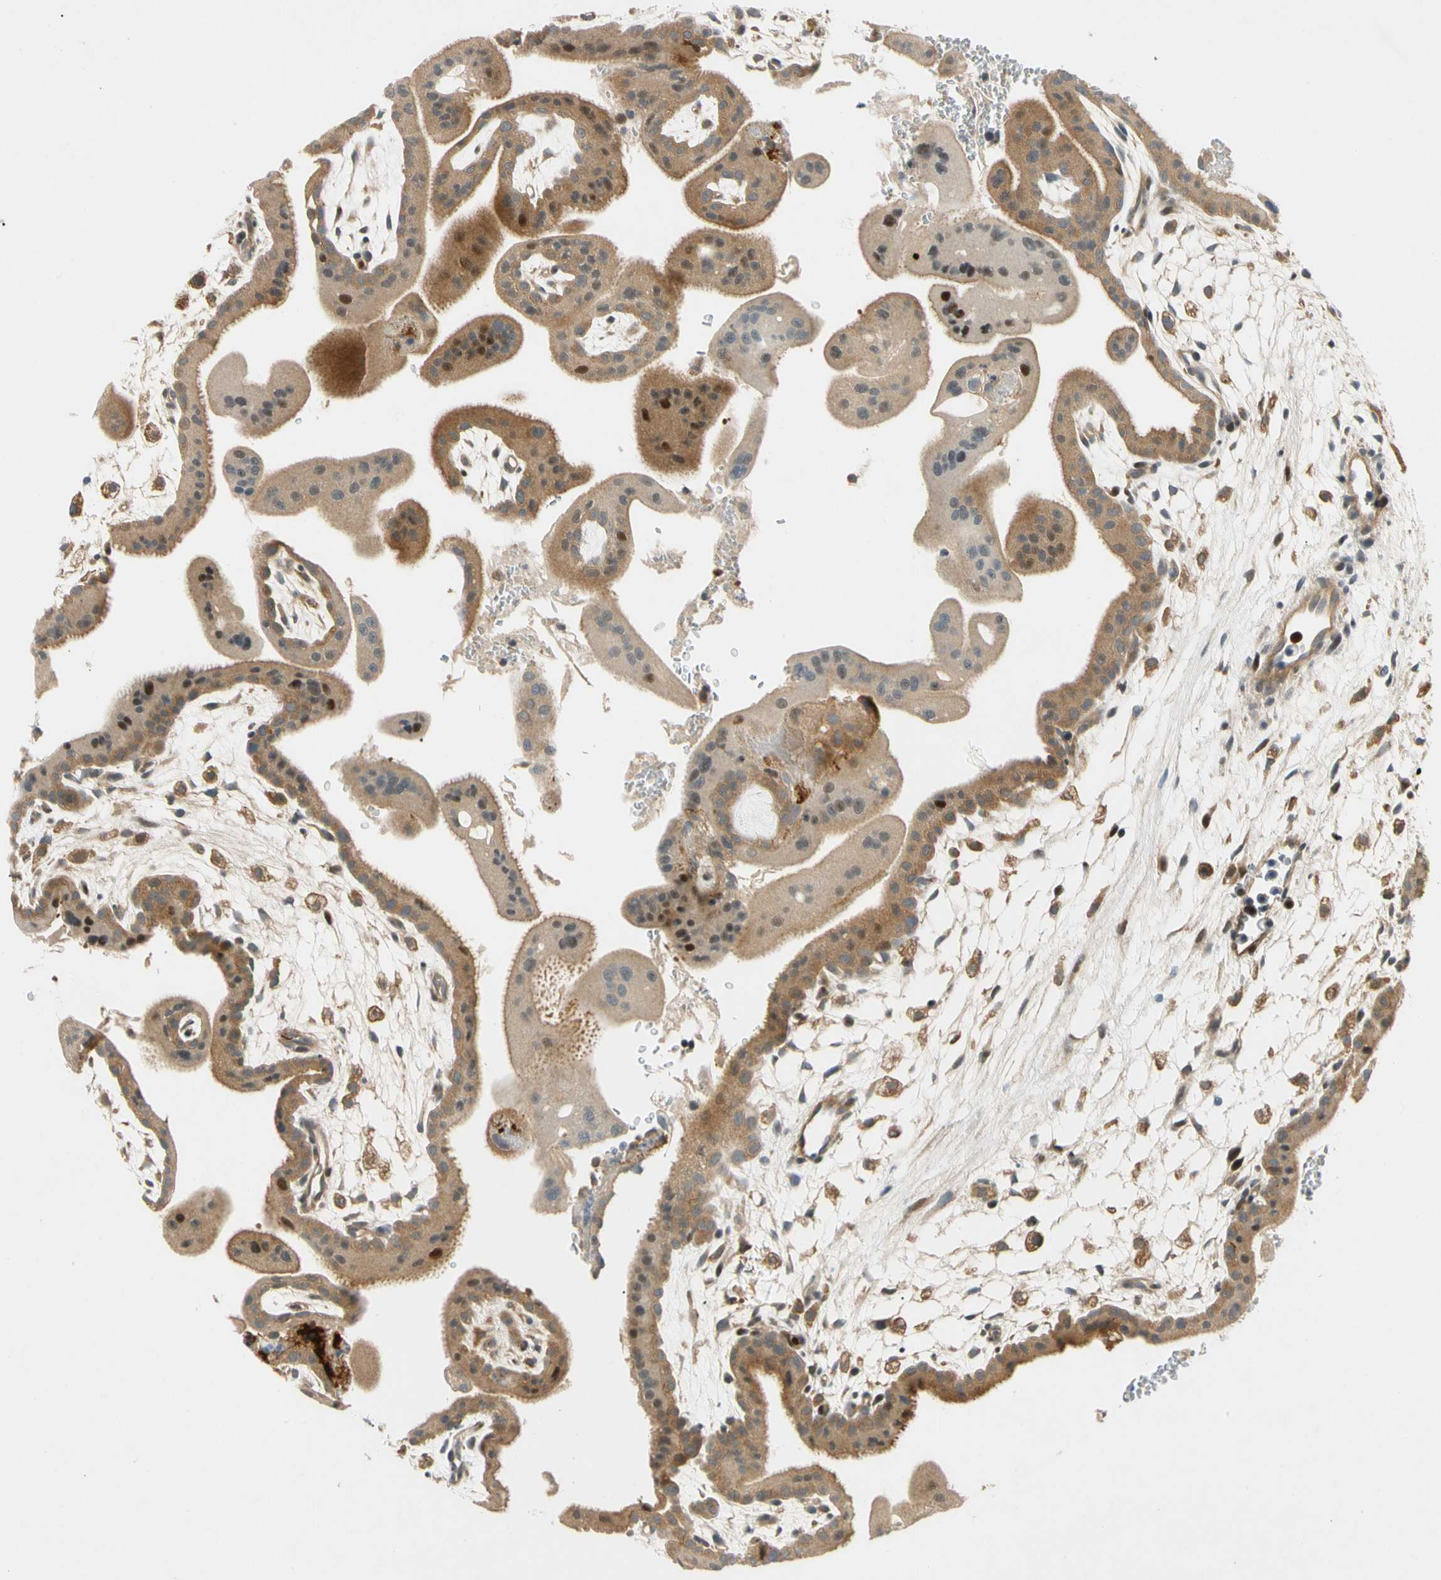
{"staining": {"intensity": "weak", "quantity": "25%-75%", "location": "cytoplasmic/membranous,nuclear"}, "tissue": "placenta", "cell_type": "Decidual cells", "image_type": "normal", "snomed": [{"axis": "morphology", "description": "Normal tissue, NOS"}, {"axis": "topography", "description": "Placenta"}], "caption": "Immunohistochemical staining of unremarkable human placenta exhibits 25%-75% levels of weak cytoplasmic/membranous,nuclear protein staining in about 25%-75% of decidual cells. The staining was performed using DAB (3,3'-diaminobenzidine), with brown indicating positive protein expression. Nuclei are stained blue with hematoxylin.", "gene": "GATD1", "patient": {"sex": "female", "age": 35}}